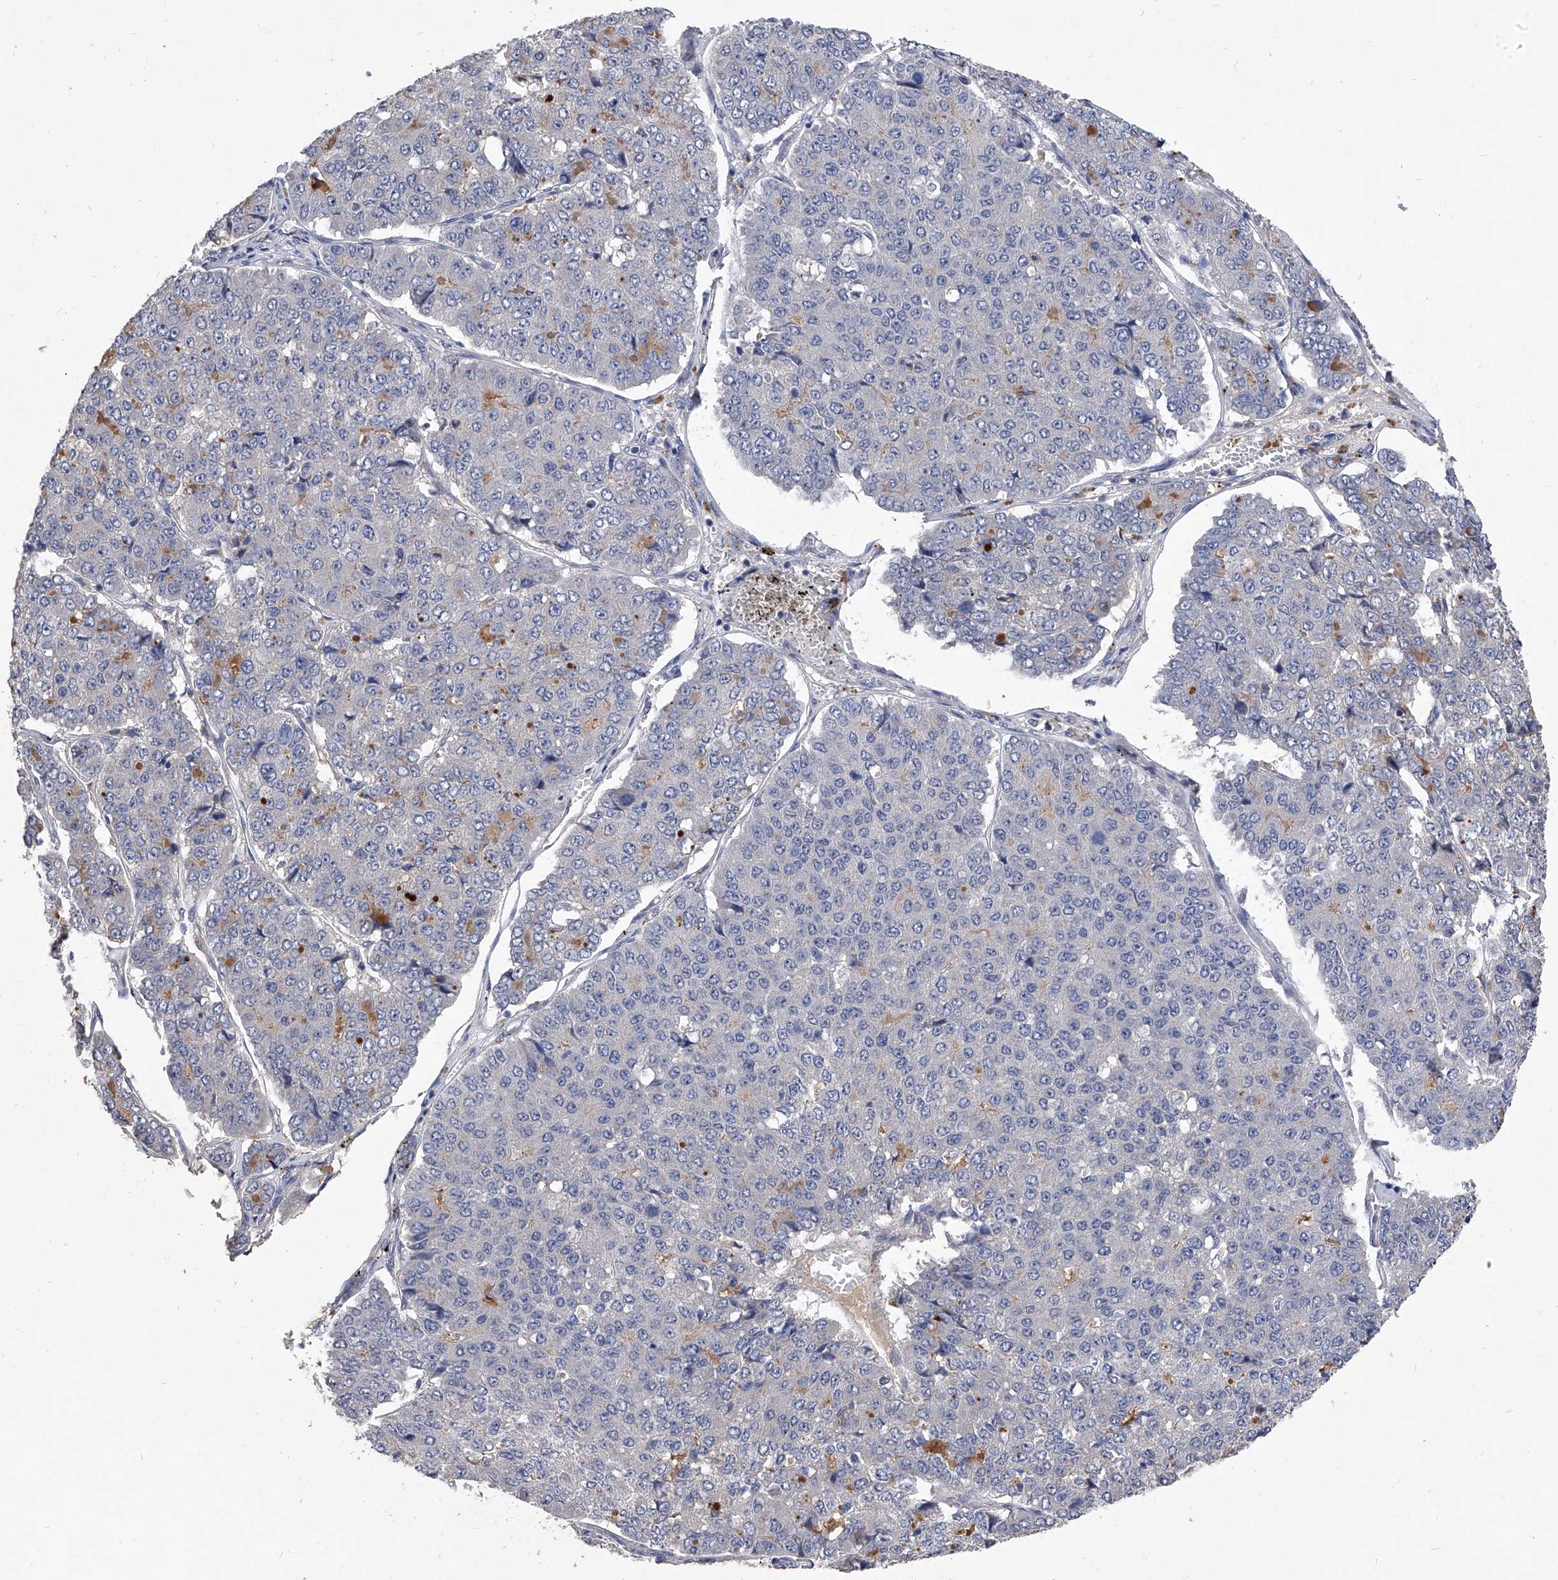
{"staining": {"intensity": "negative", "quantity": "none", "location": "none"}, "tissue": "pancreatic cancer", "cell_type": "Tumor cells", "image_type": "cancer", "snomed": [{"axis": "morphology", "description": "Adenocarcinoma, NOS"}, {"axis": "topography", "description": "Pancreas"}], "caption": "This is a image of immunohistochemistry (IHC) staining of pancreatic cancer (adenocarcinoma), which shows no positivity in tumor cells.", "gene": "C5", "patient": {"sex": "male", "age": 50}}